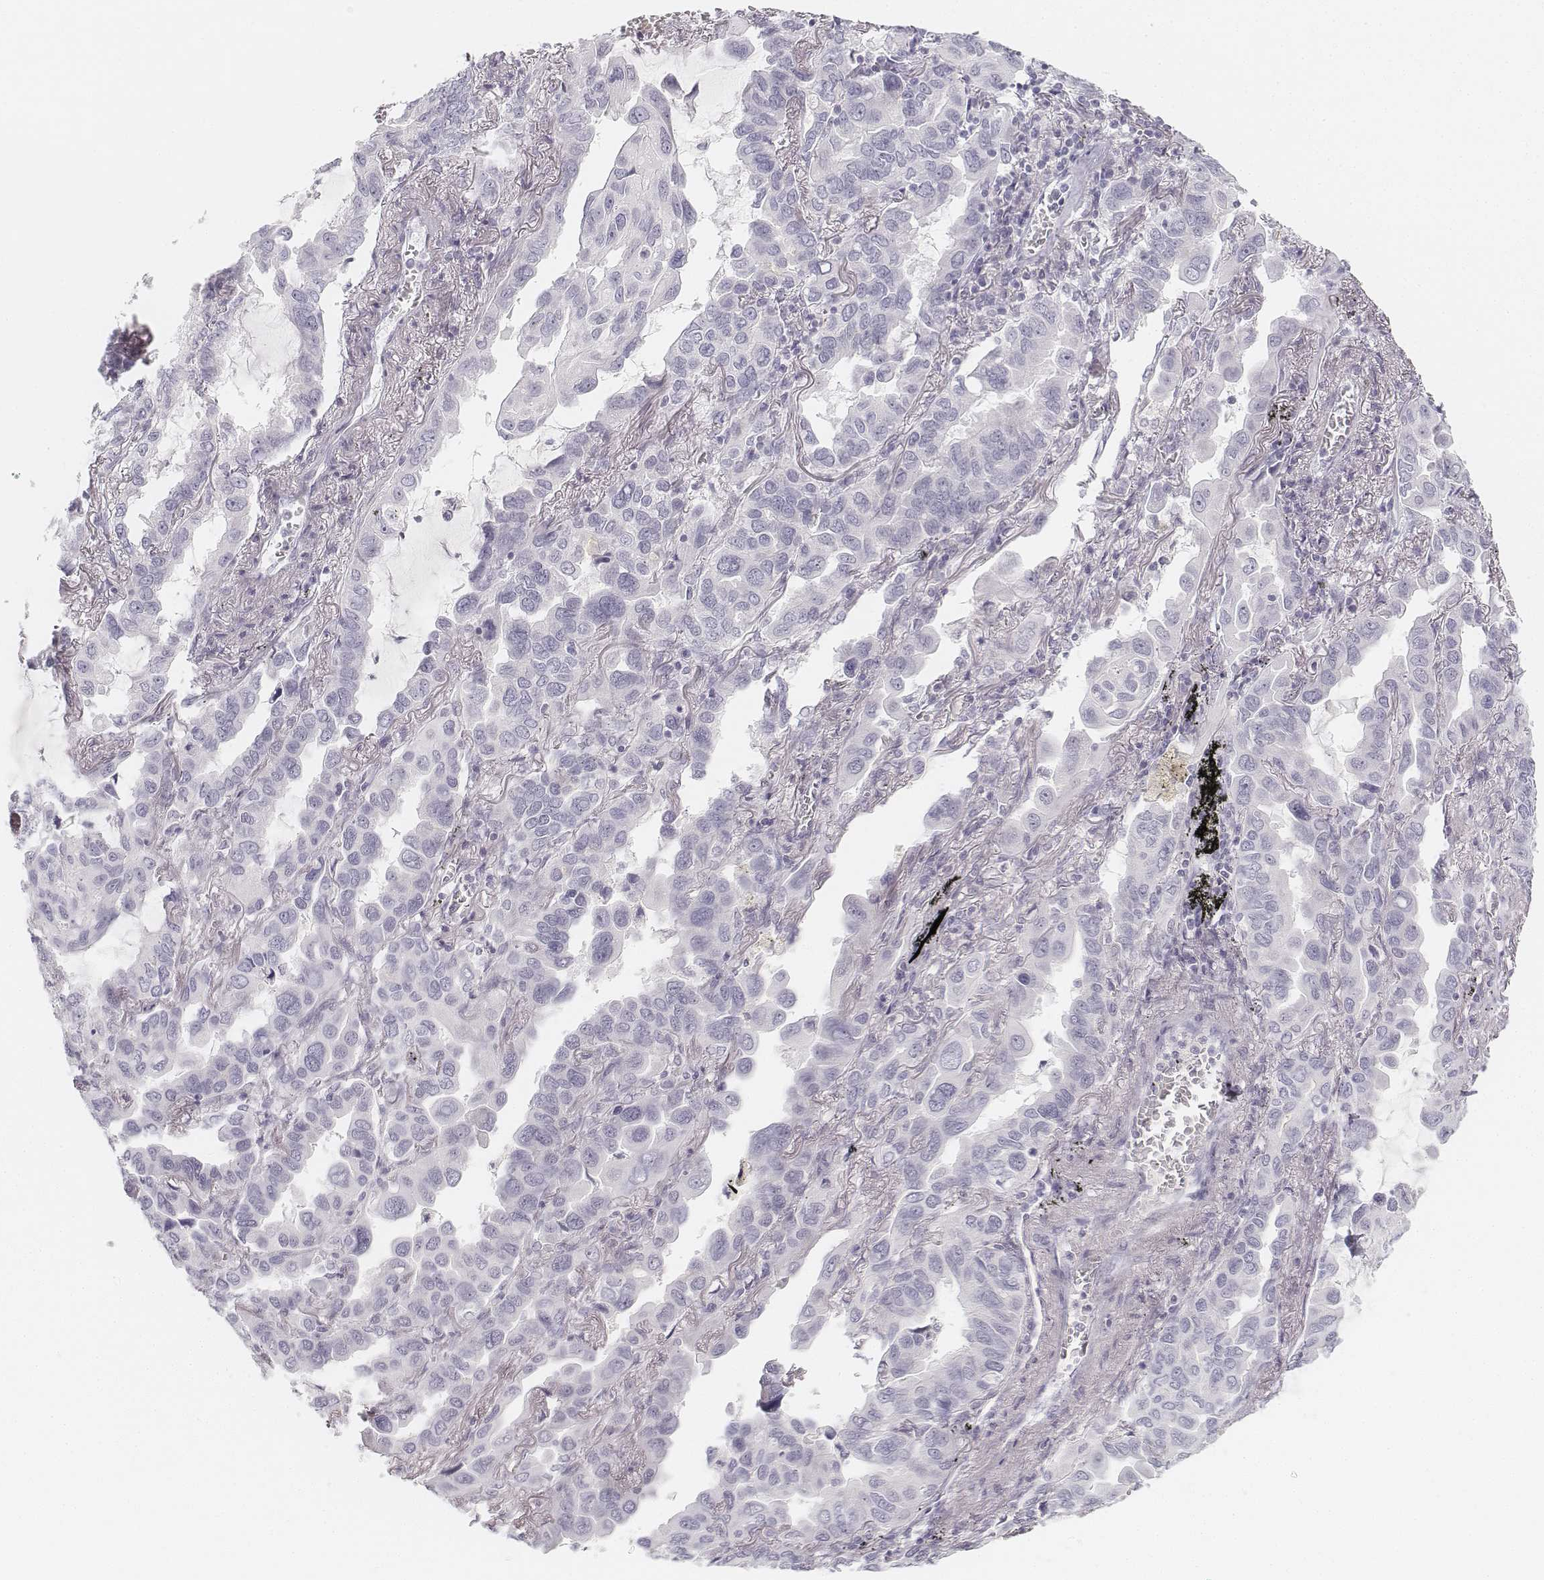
{"staining": {"intensity": "negative", "quantity": "none", "location": "none"}, "tissue": "lung cancer", "cell_type": "Tumor cells", "image_type": "cancer", "snomed": [{"axis": "morphology", "description": "Adenocarcinoma, NOS"}, {"axis": "topography", "description": "Lung"}], "caption": "This is an immunohistochemistry histopathology image of lung cancer (adenocarcinoma). There is no positivity in tumor cells.", "gene": "KRT25", "patient": {"sex": "male", "age": 64}}